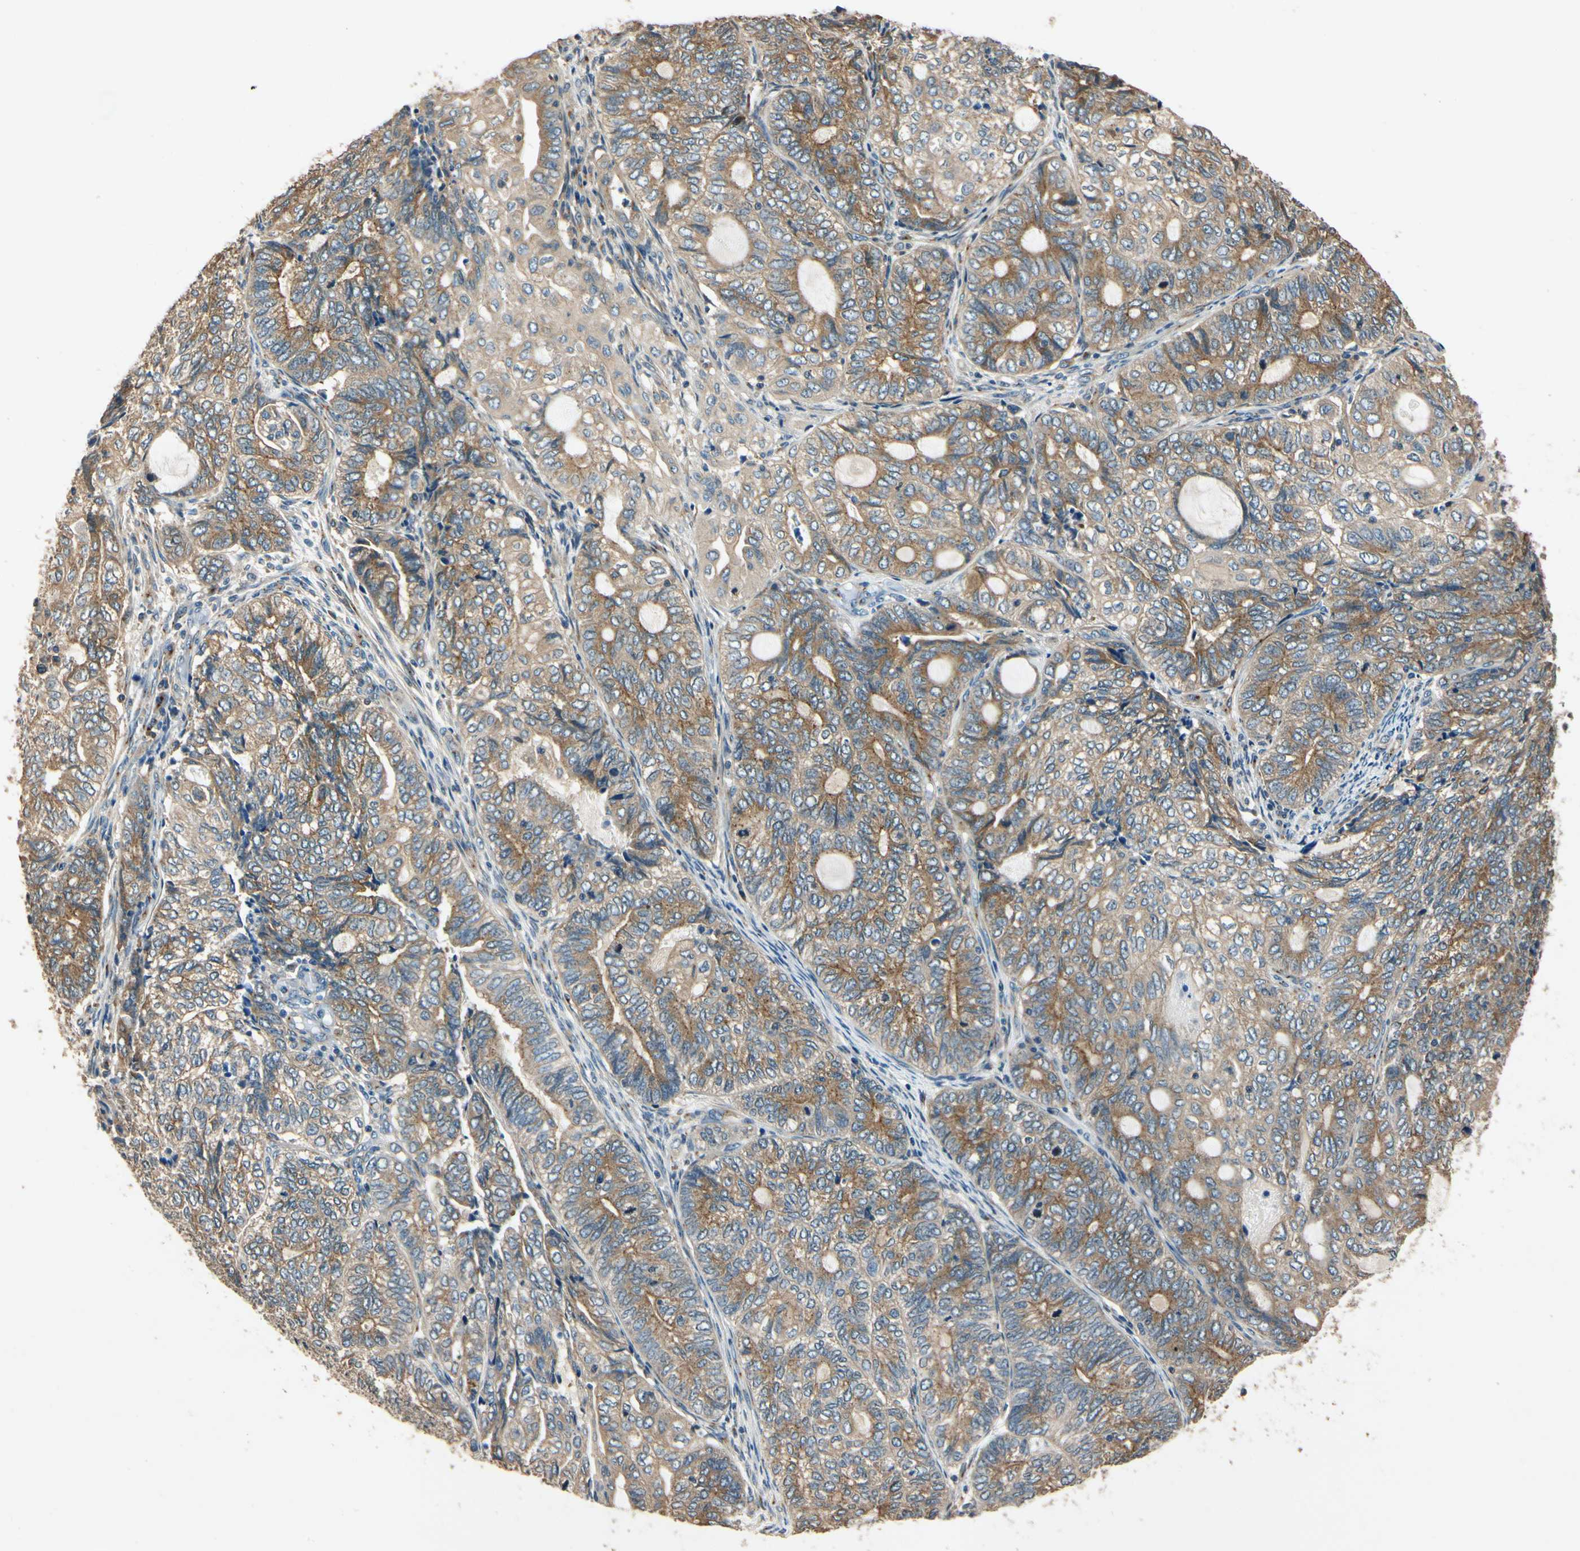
{"staining": {"intensity": "moderate", "quantity": ">75%", "location": "cytoplasmic/membranous"}, "tissue": "endometrial cancer", "cell_type": "Tumor cells", "image_type": "cancer", "snomed": [{"axis": "morphology", "description": "Adenocarcinoma, NOS"}, {"axis": "topography", "description": "Uterus"}, {"axis": "topography", "description": "Endometrium"}], "caption": "A brown stain labels moderate cytoplasmic/membranous positivity of a protein in human adenocarcinoma (endometrial) tumor cells.", "gene": "AKAP9", "patient": {"sex": "female", "age": 70}}